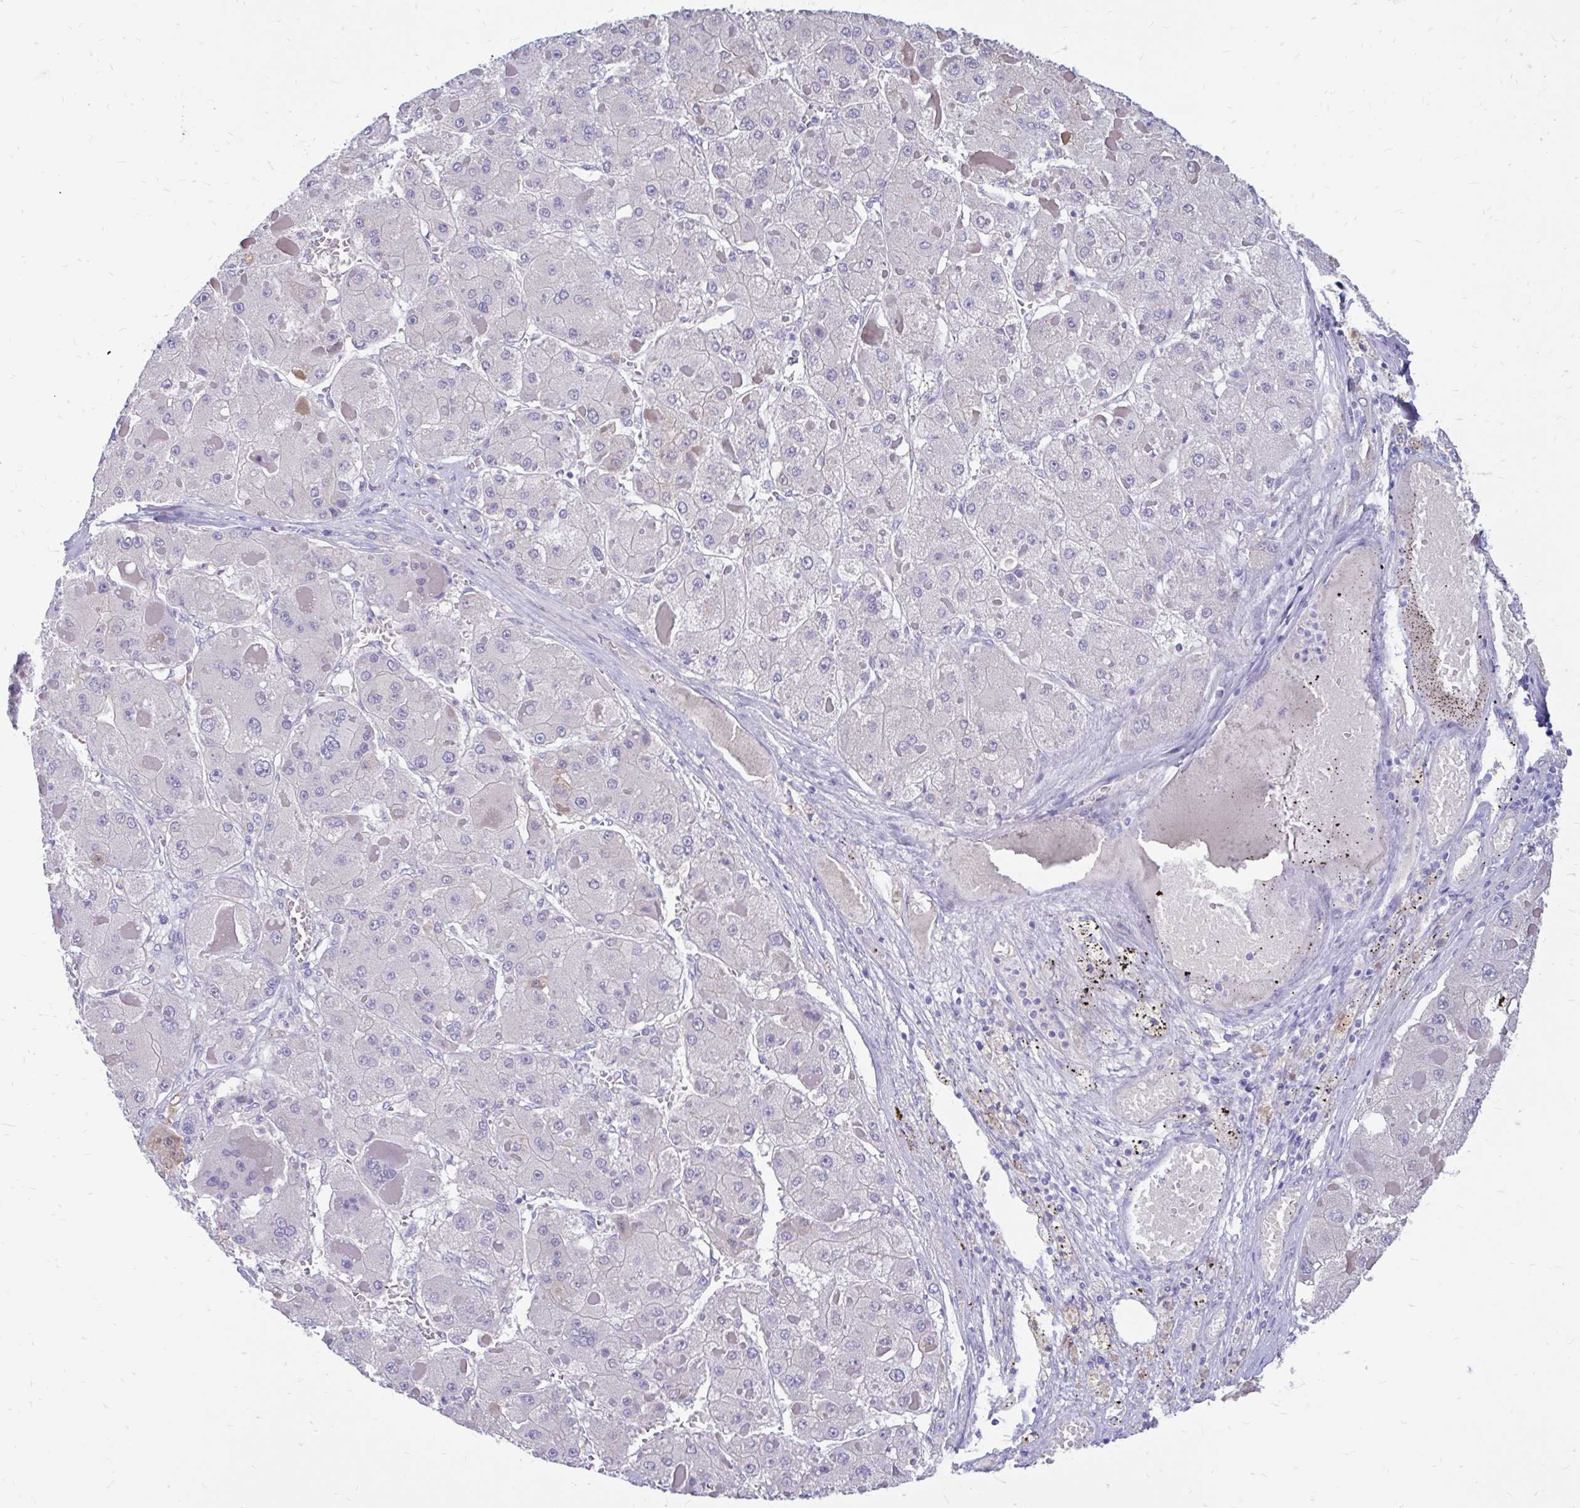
{"staining": {"intensity": "negative", "quantity": "none", "location": "none"}, "tissue": "liver cancer", "cell_type": "Tumor cells", "image_type": "cancer", "snomed": [{"axis": "morphology", "description": "Carcinoma, Hepatocellular, NOS"}, {"axis": "topography", "description": "Liver"}], "caption": "High magnification brightfield microscopy of hepatocellular carcinoma (liver) stained with DAB (brown) and counterstained with hematoxylin (blue): tumor cells show no significant positivity. (Stains: DAB (3,3'-diaminobenzidine) immunohistochemistry with hematoxylin counter stain, Microscopy: brightfield microscopy at high magnification).", "gene": "IGSF5", "patient": {"sex": "female", "age": 73}}